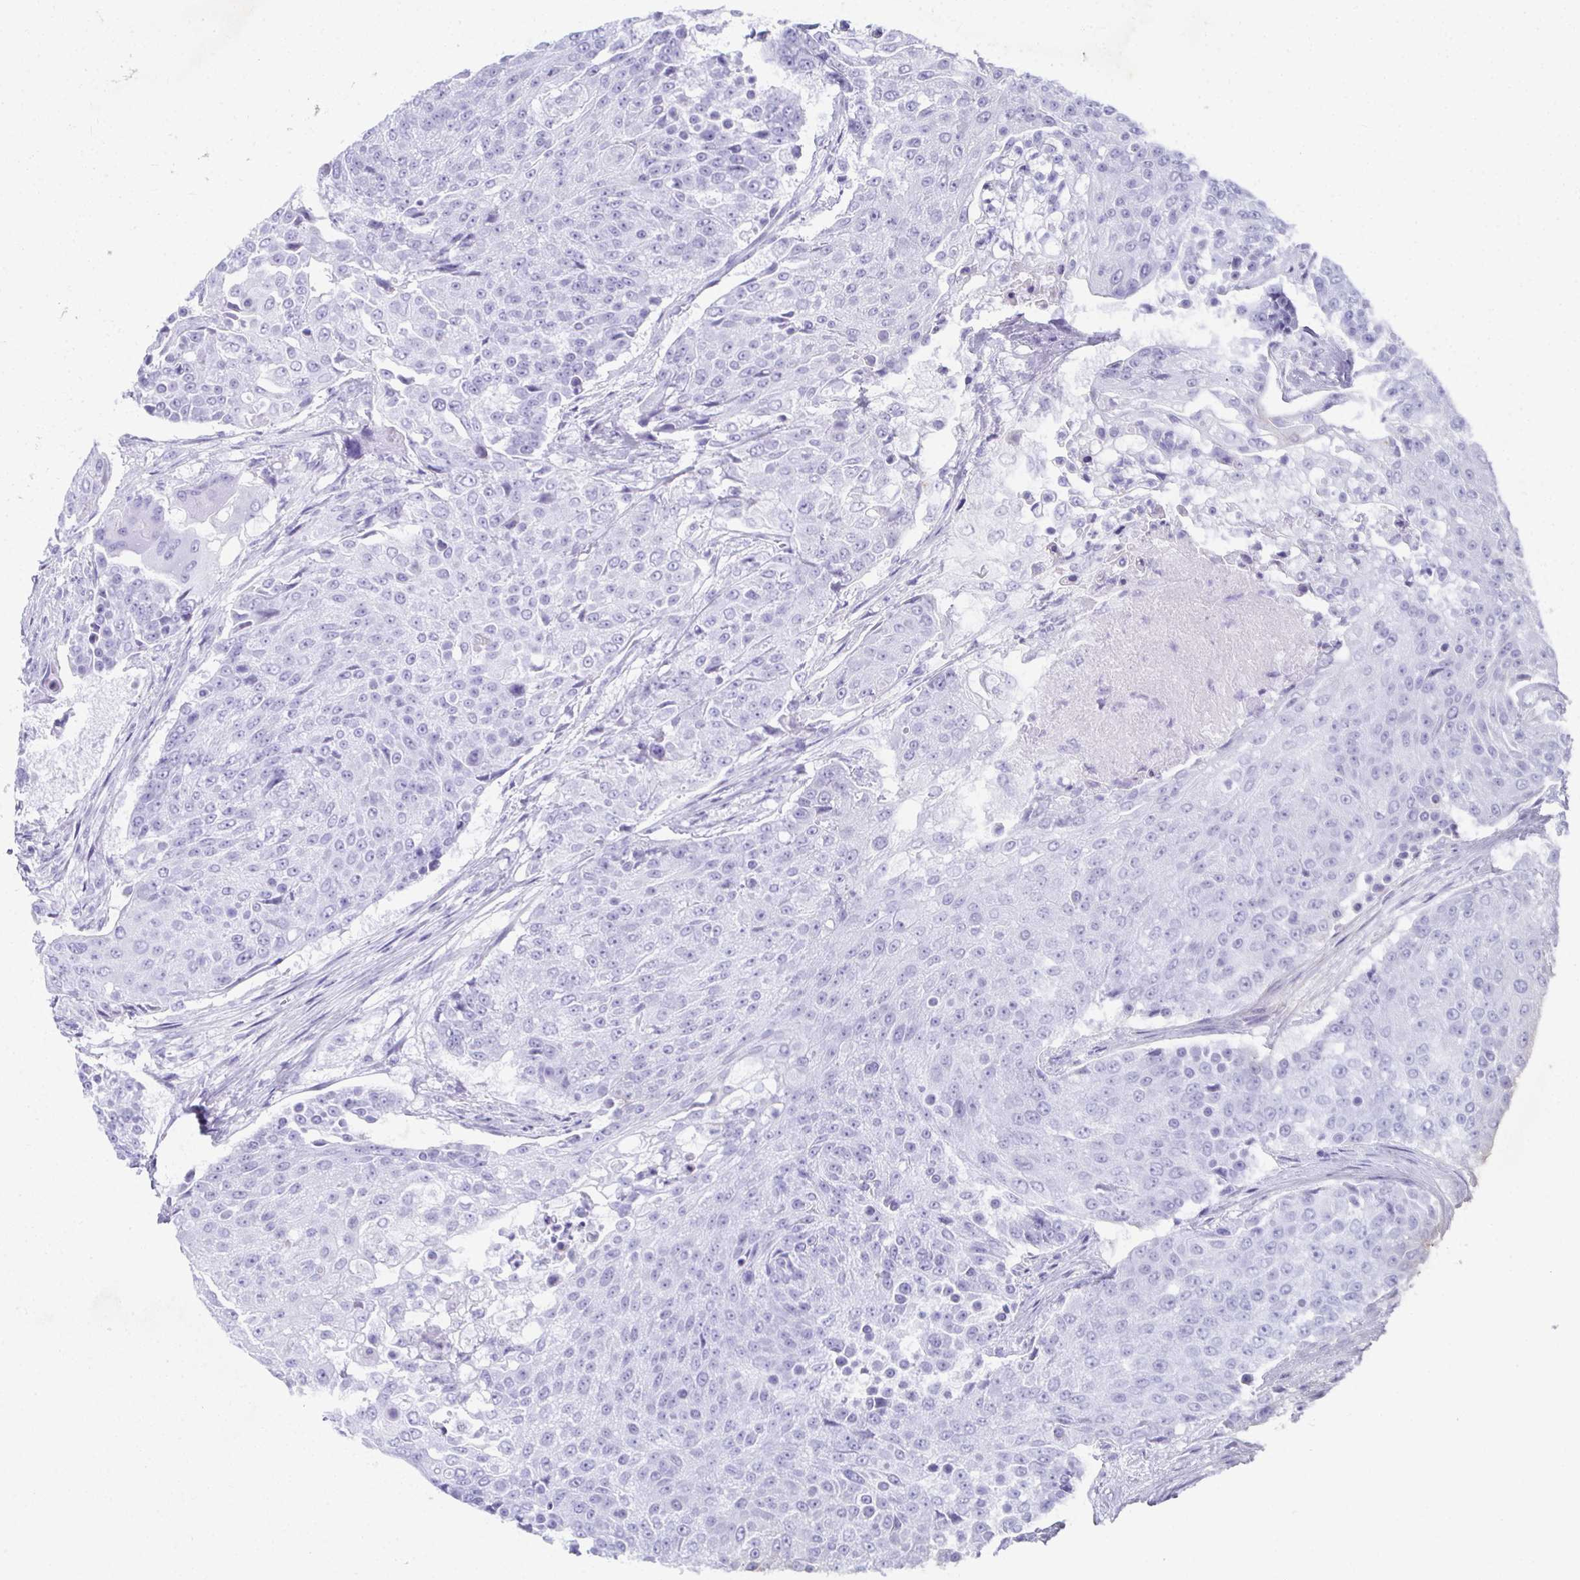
{"staining": {"intensity": "negative", "quantity": "none", "location": "none"}, "tissue": "urothelial cancer", "cell_type": "Tumor cells", "image_type": "cancer", "snomed": [{"axis": "morphology", "description": "Urothelial carcinoma, High grade"}, {"axis": "topography", "description": "Urinary bladder"}], "caption": "A histopathology image of human urothelial carcinoma (high-grade) is negative for staining in tumor cells.", "gene": "SYCP1", "patient": {"sex": "female", "age": 63}}